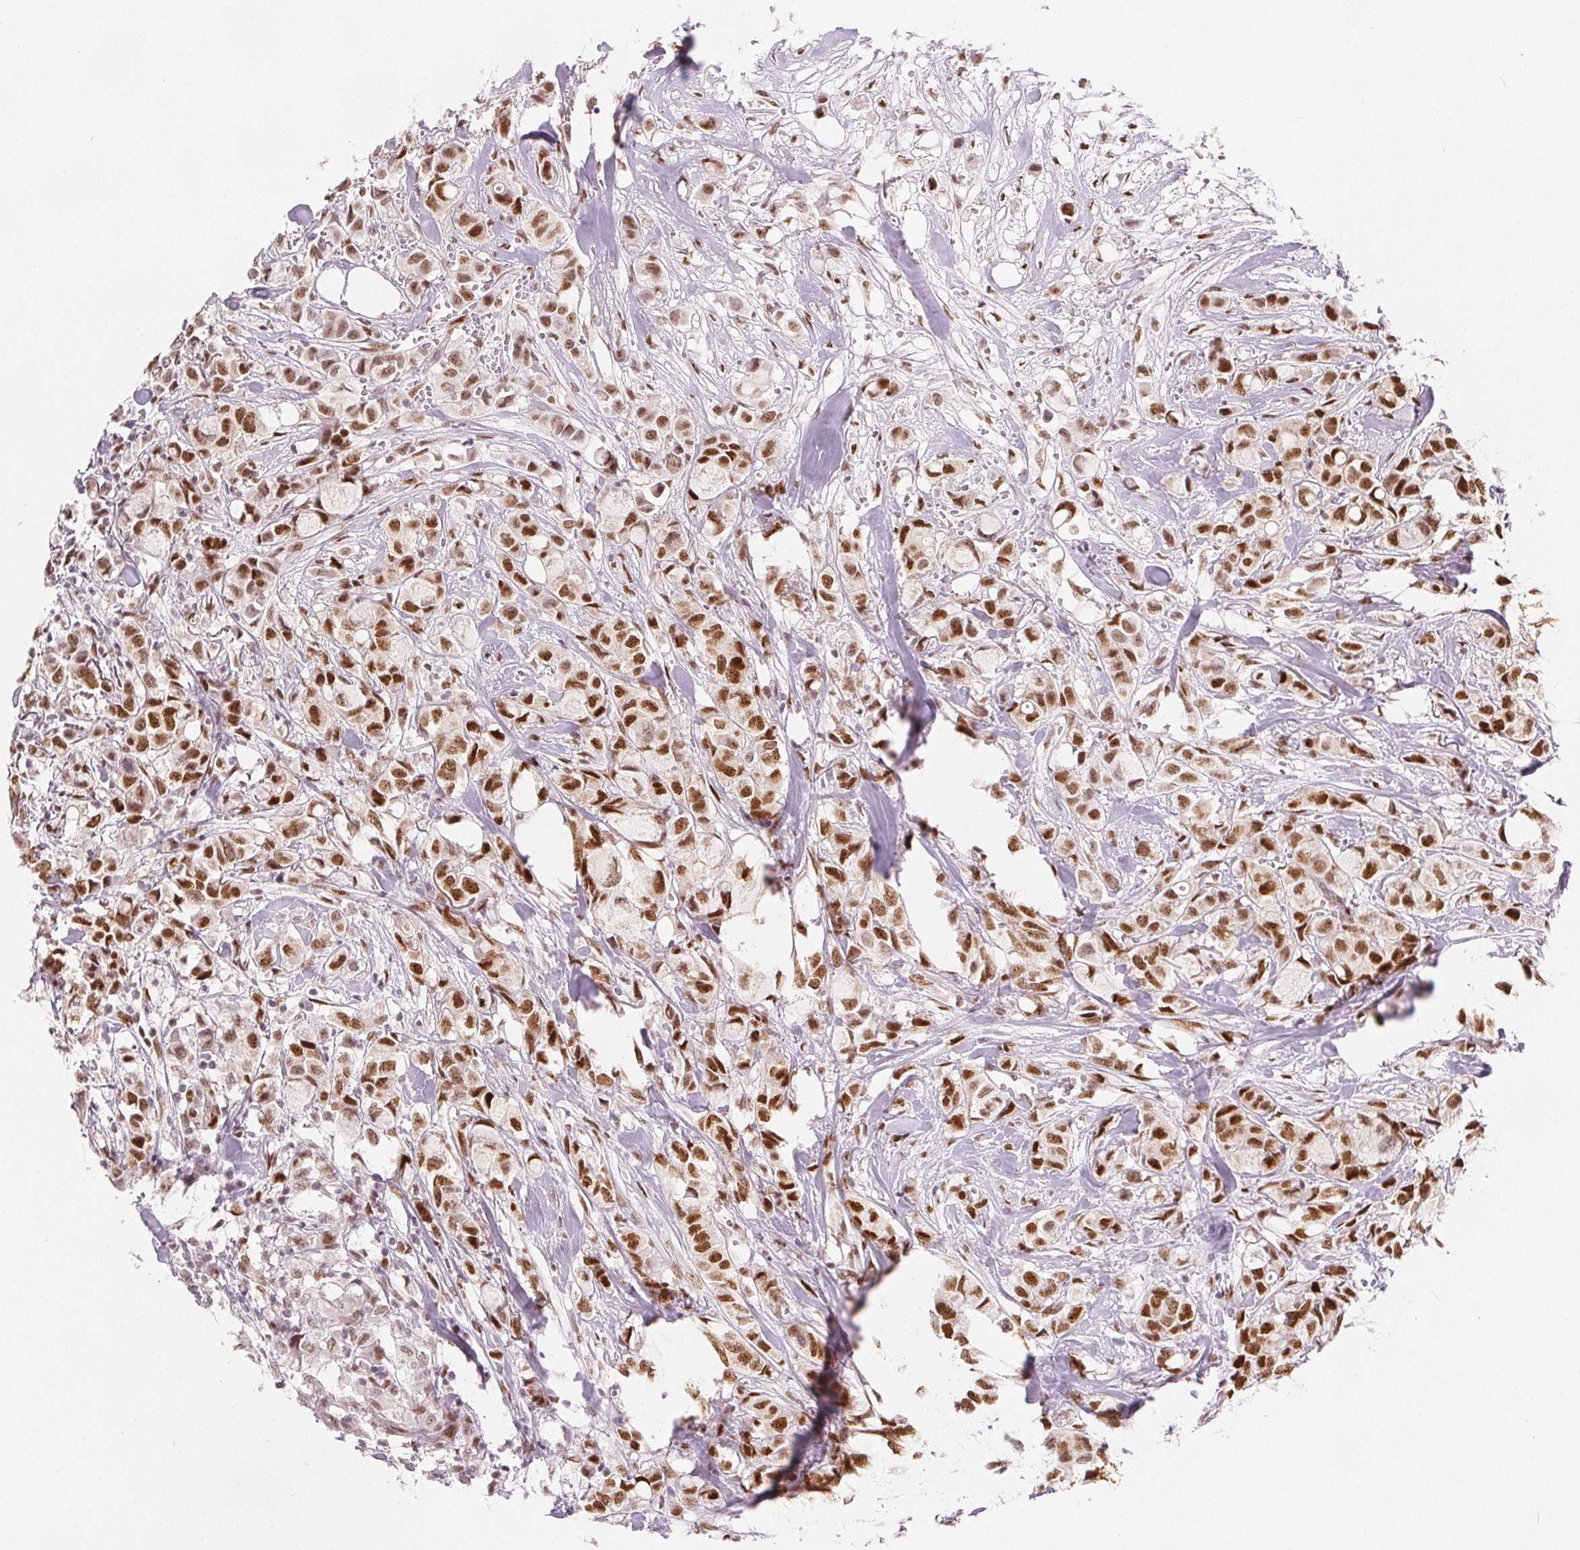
{"staining": {"intensity": "strong", "quantity": ">75%", "location": "nuclear"}, "tissue": "breast cancer", "cell_type": "Tumor cells", "image_type": "cancer", "snomed": [{"axis": "morphology", "description": "Duct carcinoma"}, {"axis": "topography", "description": "Breast"}], "caption": "A high amount of strong nuclear positivity is appreciated in approximately >75% of tumor cells in breast cancer tissue. (DAB (3,3'-diaminobenzidine) = brown stain, brightfield microscopy at high magnification).", "gene": "ZNF703", "patient": {"sex": "female", "age": 85}}